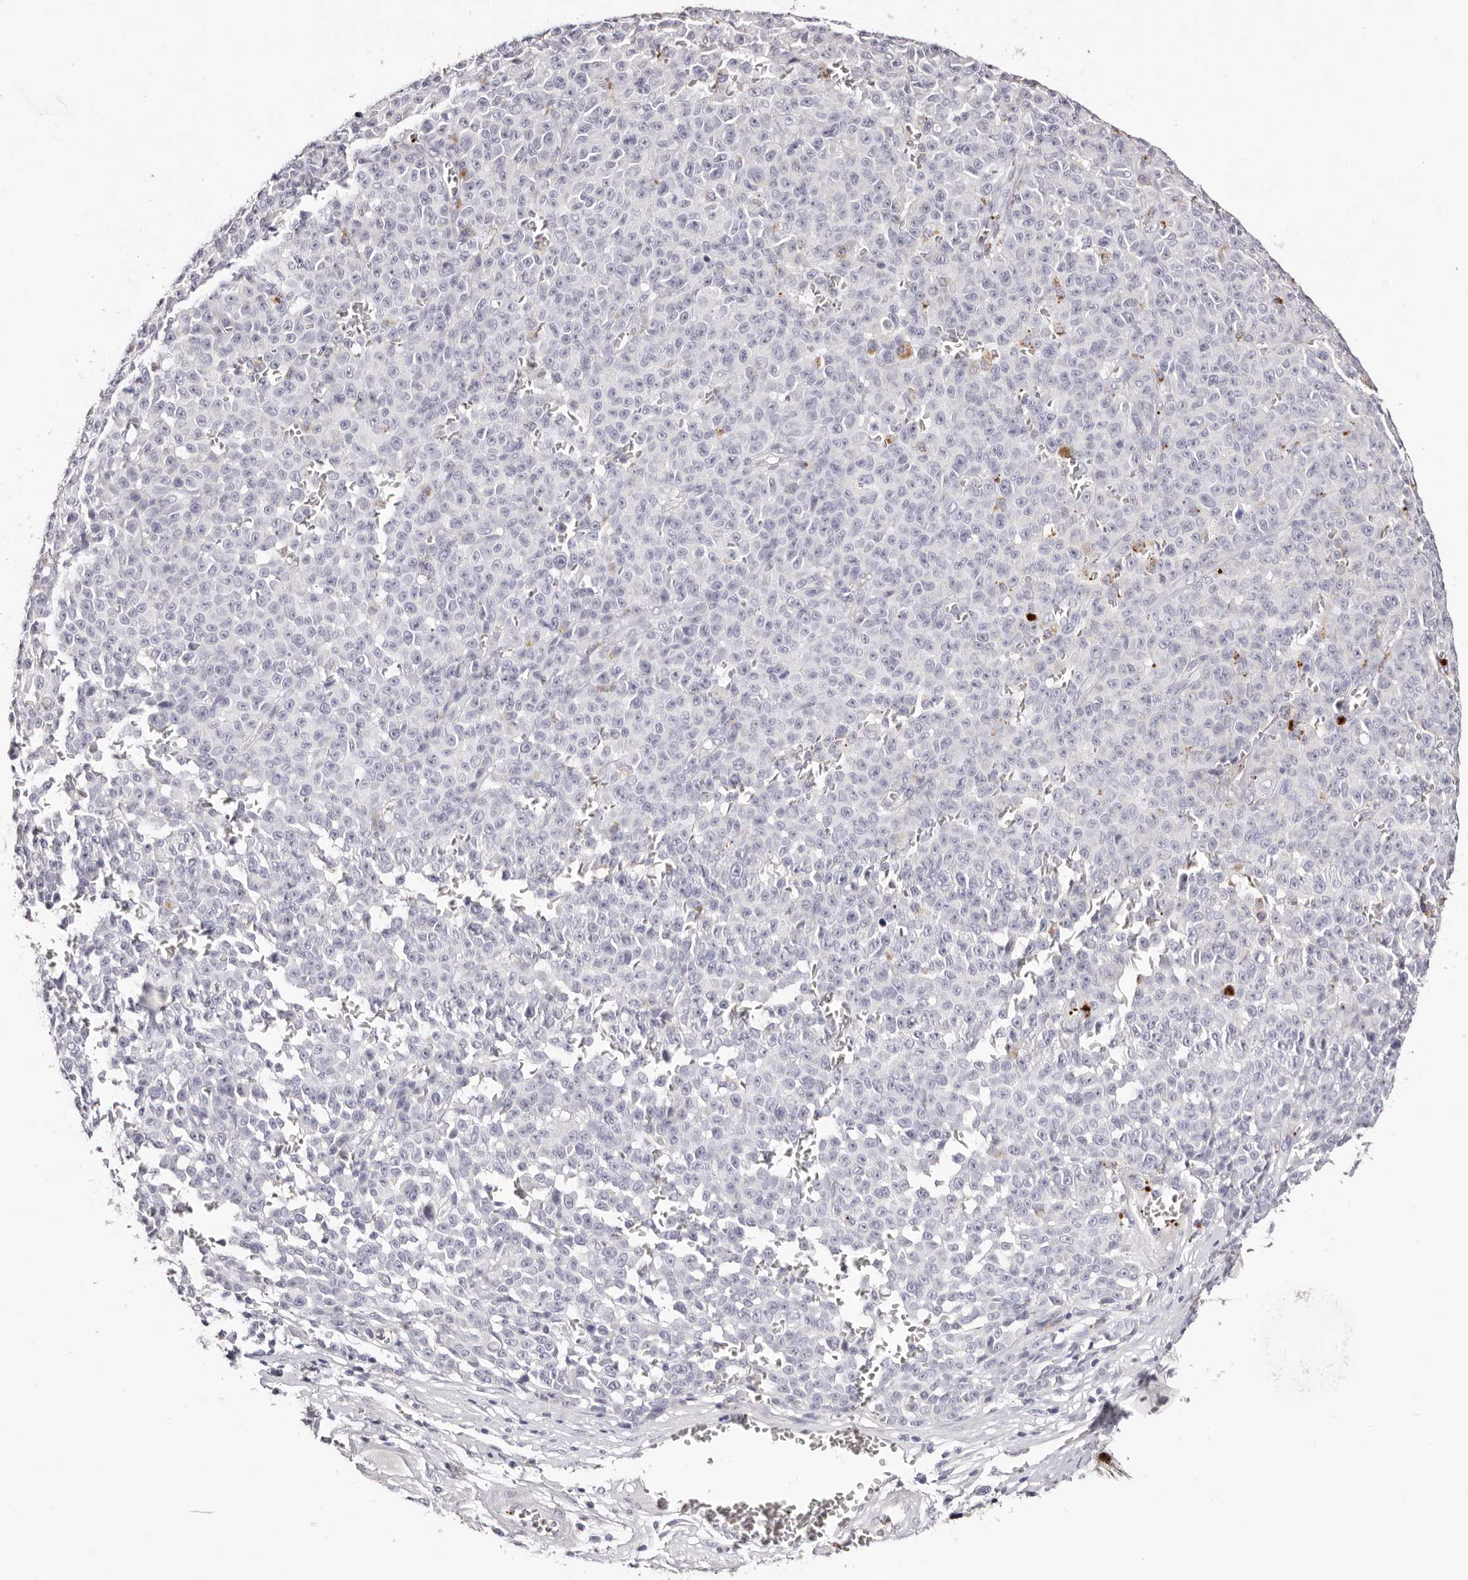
{"staining": {"intensity": "negative", "quantity": "none", "location": "none"}, "tissue": "melanoma", "cell_type": "Tumor cells", "image_type": "cancer", "snomed": [{"axis": "morphology", "description": "Malignant melanoma, NOS"}, {"axis": "topography", "description": "Skin"}], "caption": "Immunohistochemical staining of human melanoma exhibits no significant staining in tumor cells.", "gene": "PF4", "patient": {"sex": "female", "age": 82}}